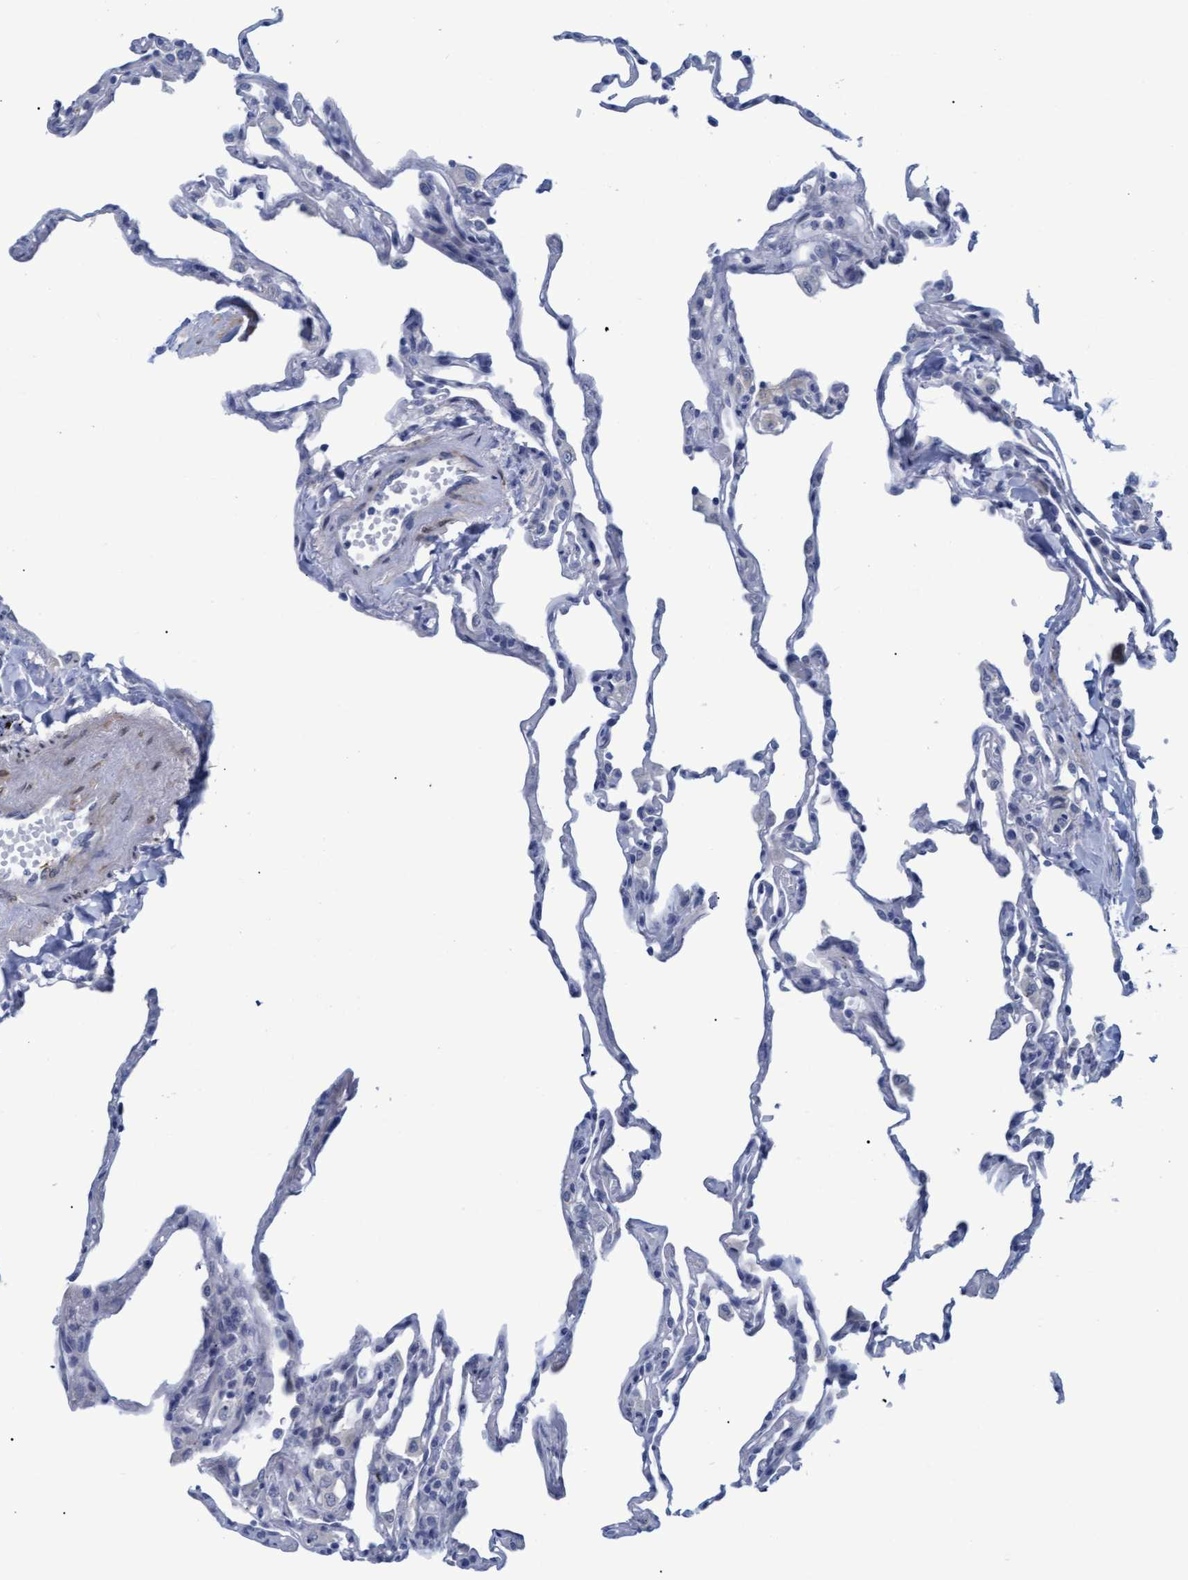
{"staining": {"intensity": "negative", "quantity": "none", "location": "none"}, "tissue": "lung", "cell_type": "Alveolar cells", "image_type": "normal", "snomed": [{"axis": "morphology", "description": "Normal tissue, NOS"}, {"axis": "topography", "description": "Lung"}], "caption": "Micrograph shows no protein positivity in alveolar cells of benign lung. (Stains: DAB (3,3'-diaminobenzidine) immunohistochemistry with hematoxylin counter stain, Microscopy: brightfield microscopy at high magnification).", "gene": "SSTR3", "patient": {"sex": "male", "age": 59}}